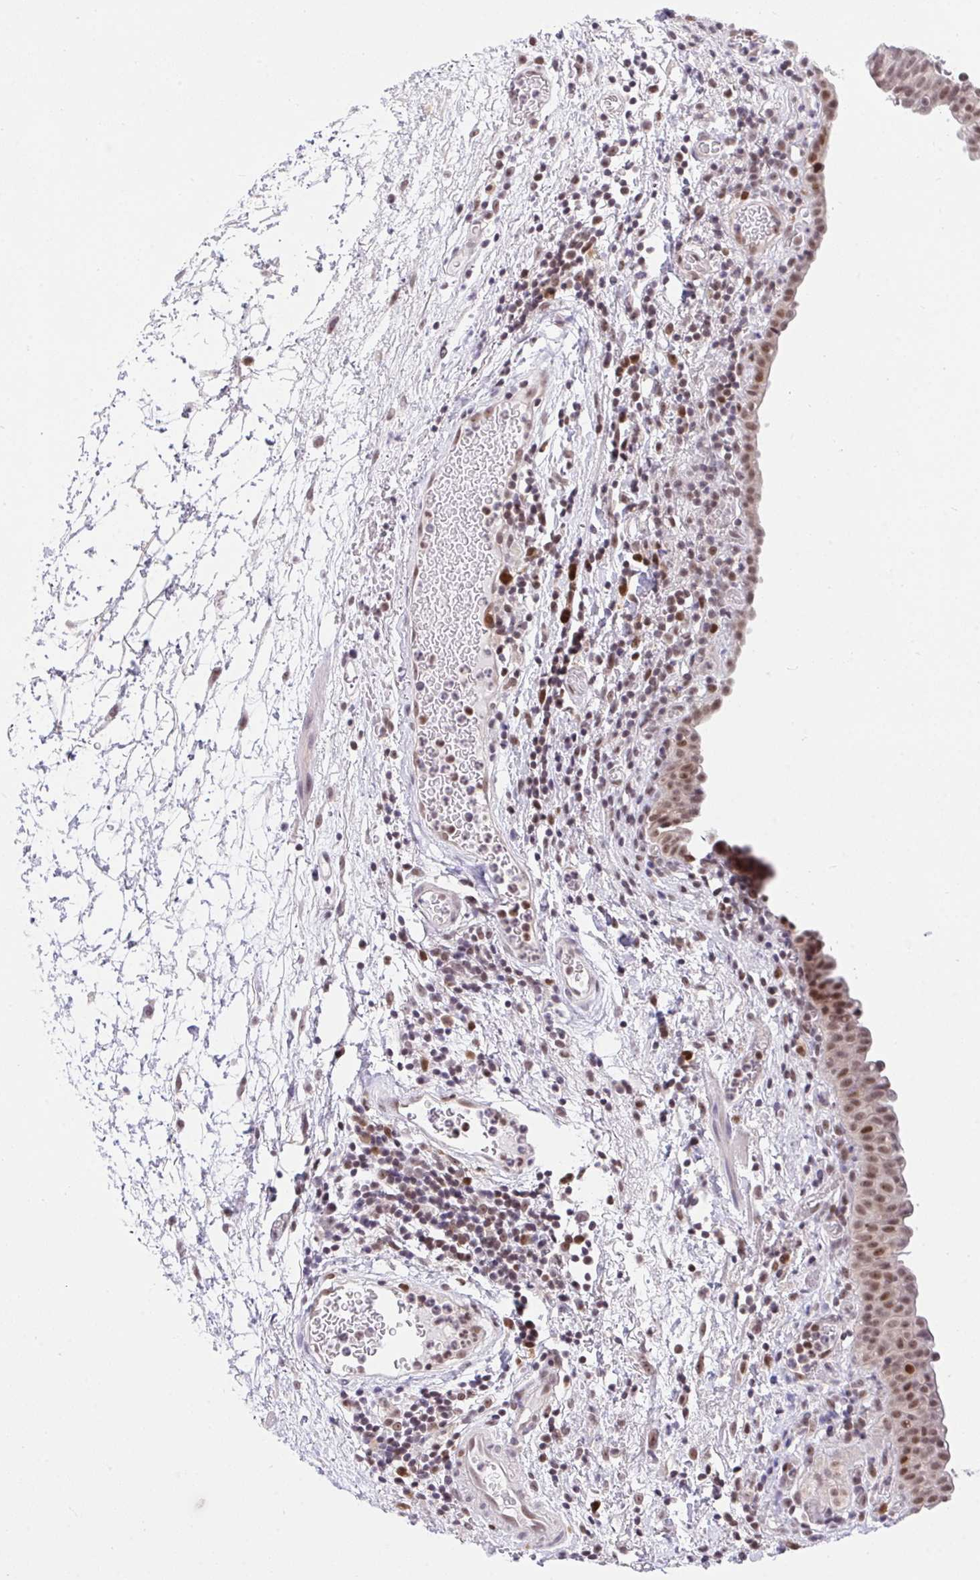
{"staining": {"intensity": "moderate", "quantity": "25%-75%", "location": "nuclear"}, "tissue": "urinary bladder", "cell_type": "Urothelial cells", "image_type": "normal", "snomed": [{"axis": "morphology", "description": "Normal tissue, NOS"}, {"axis": "morphology", "description": "Inflammation, NOS"}, {"axis": "topography", "description": "Urinary bladder"}], "caption": "An image of human urinary bladder stained for a protein shows moderate nuclear brown staining in urothelial cells.", "gene": "RFC4", "patient": {"sex": "male", "age": 57}}